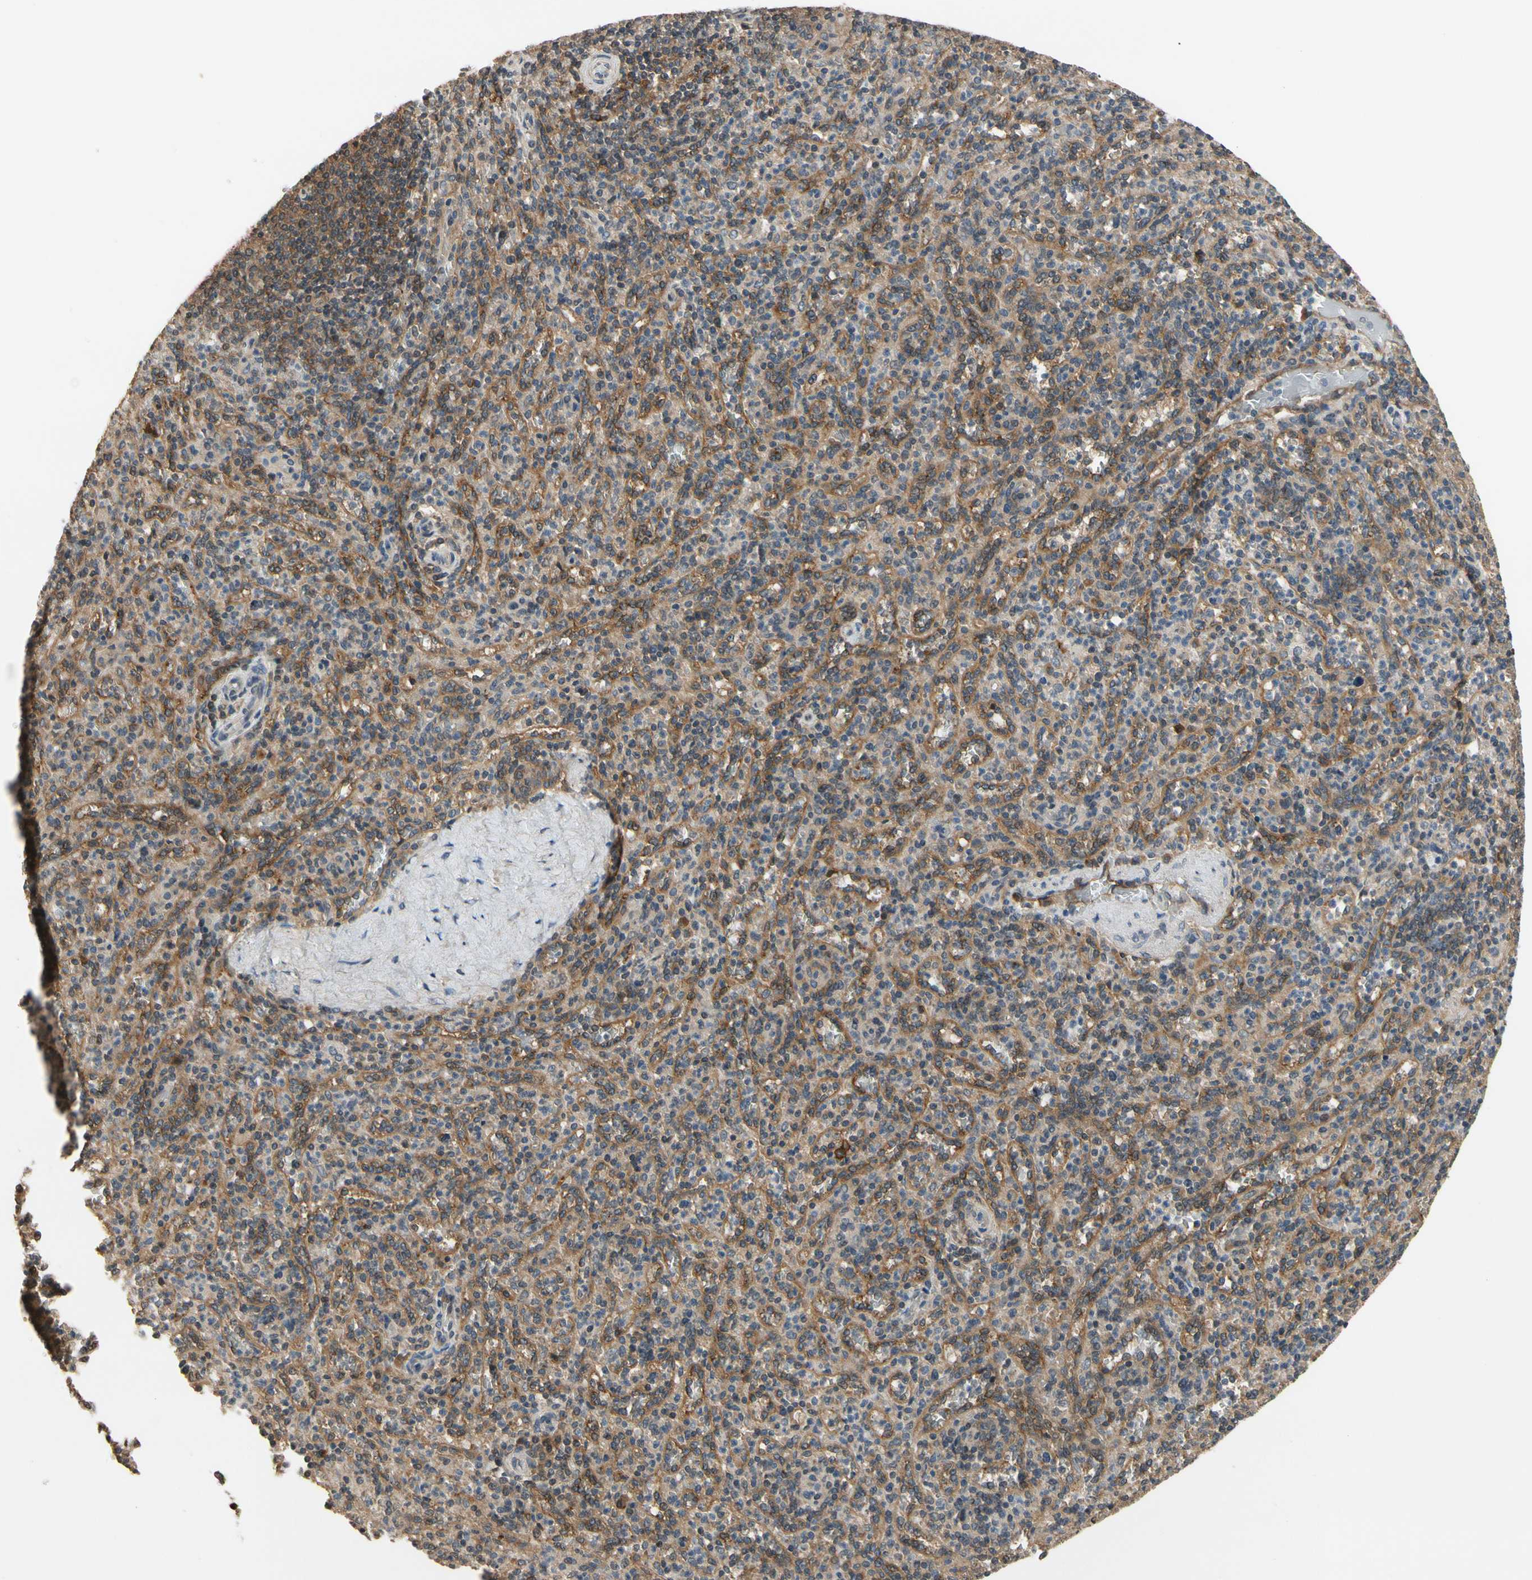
{"staining": {"intensity": "weak", "quantity": "<25%", "location": "cytoplasmic/membranous"}, "tissue": "spleen", "cell_type": "Cells in red pulp", "image_type": "normal", "snomed": [{"axis": "morphology", "description": "Normal tissue, NOS"}, {"axis": "topography", "description": "Spleen"}], "caption": "Cells in red pulp show no significant protein positivity in benign spleen. Brightfield microscopy of IHC stained with DAB (3,3'-diaminobenzidine) (brown) and hematoxylin (blue), captured at high magnification.", "gene": "TMEM230", "patient": {"sex": "male", "age": 36}}